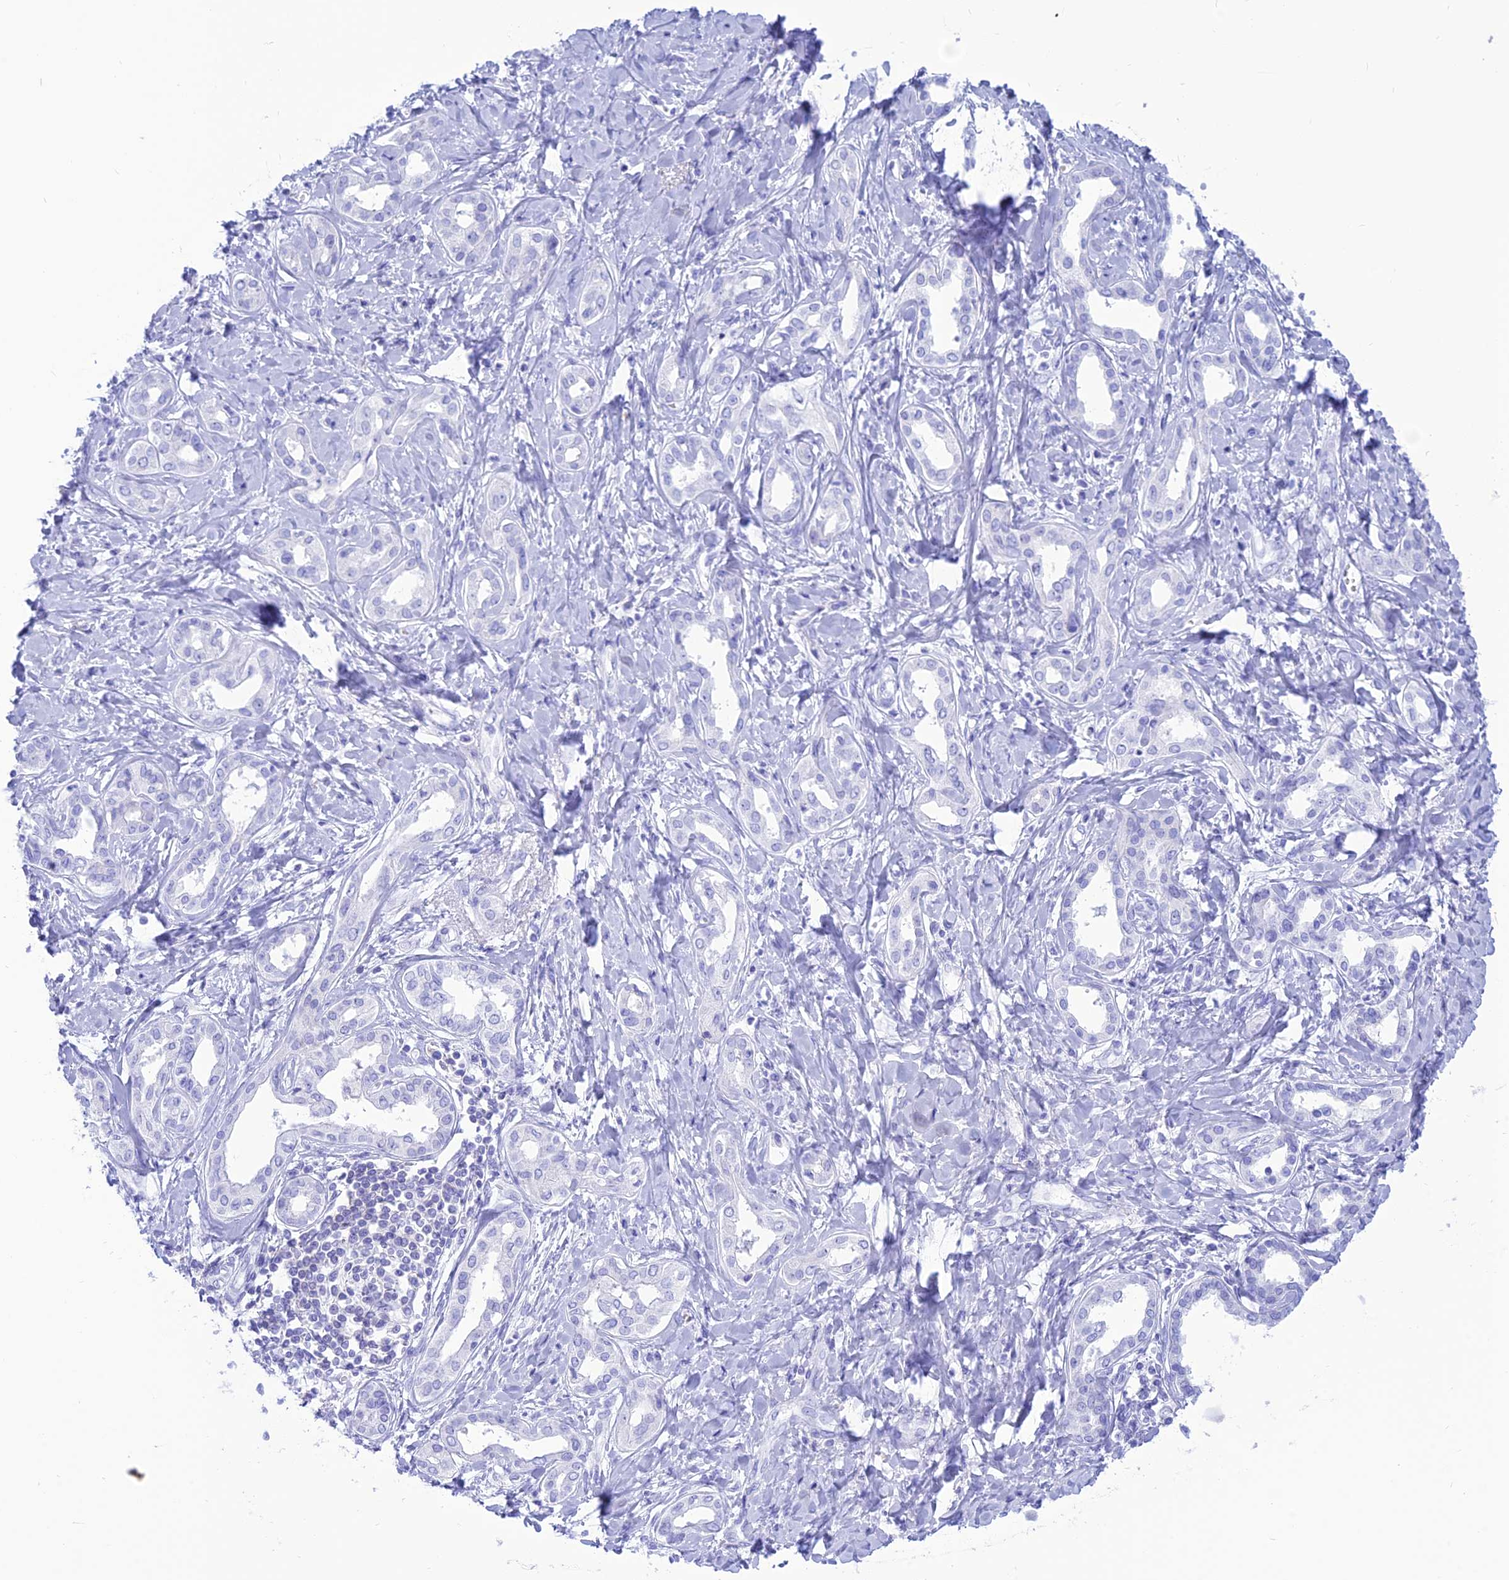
{"staining": {"intensity": "negative", "quantity": "none", "location": "none"}, "tissue": "liver cancer", "cell_type": "Tumor cells", "image_type": "cancer", "snomed": [{"axis": "morphology", "description": "Cholangiocarcinoma"}, {"axis": "topography", "description": "Liver"}], "caption": "Immunohistochemical staining of liver cancer reveals no significant expression in tumor cells.", "gene": "GLYATL1", "patient": {"sex": "female", "age": 77}}